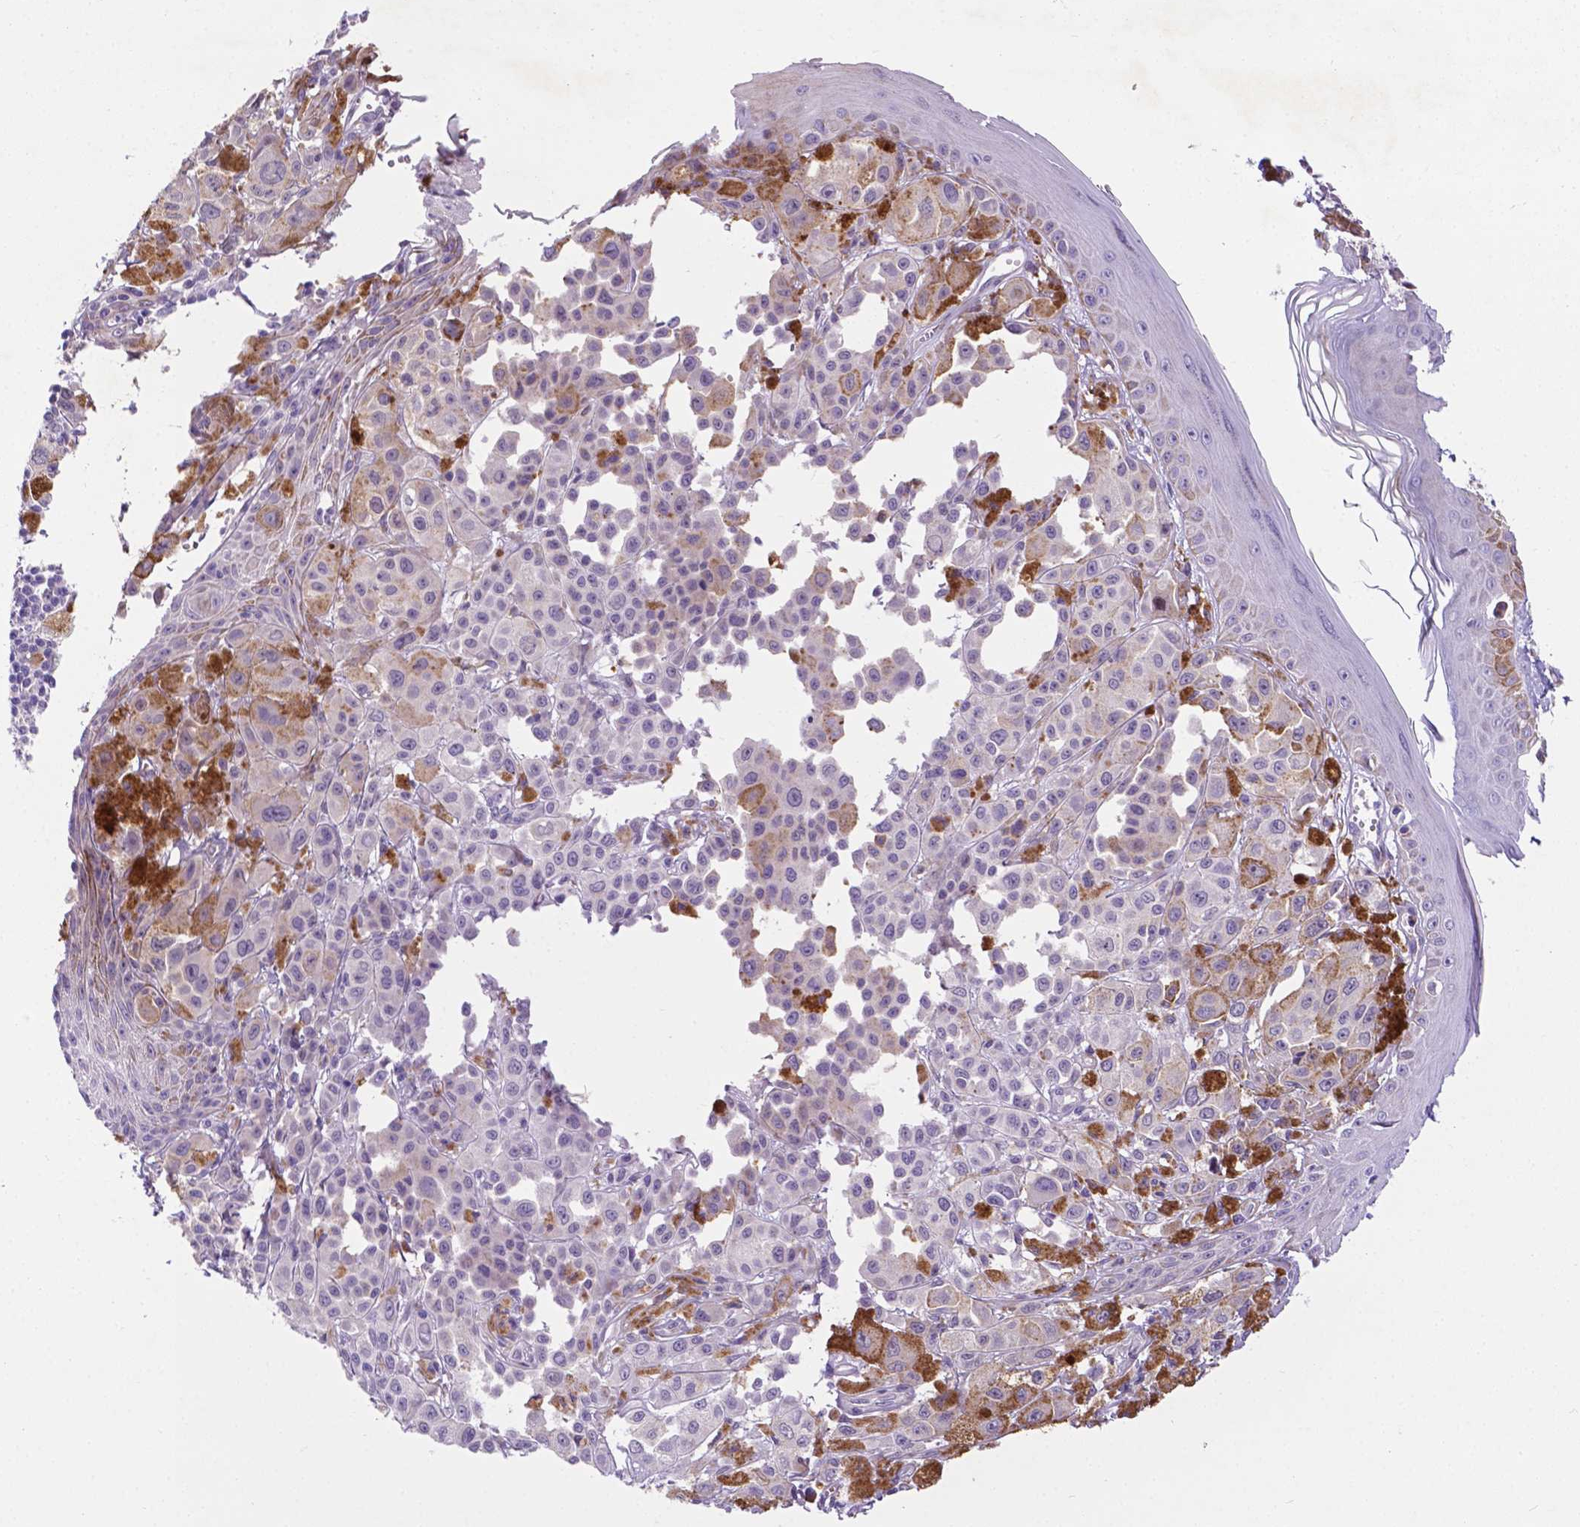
{"staining": {"intensity": "negative", "quantity": "none", "location": "none"}, "tissue": "melanoma", "cell_type": "Tumor cells", "image_type": "cancer", "snomed": [{"axis": "morphology", "description": "Malignant melanoma, NOS"}, {"axis": "topography", "description": "Skin"}], "caption": "An immunohistochemistry photomicrograph of malignant melanoma is shown. There is no staining in tumor cells of malignant melanoma.", "gene": "PFKFB4", "patient": {"sex": "male", "age": 67}}